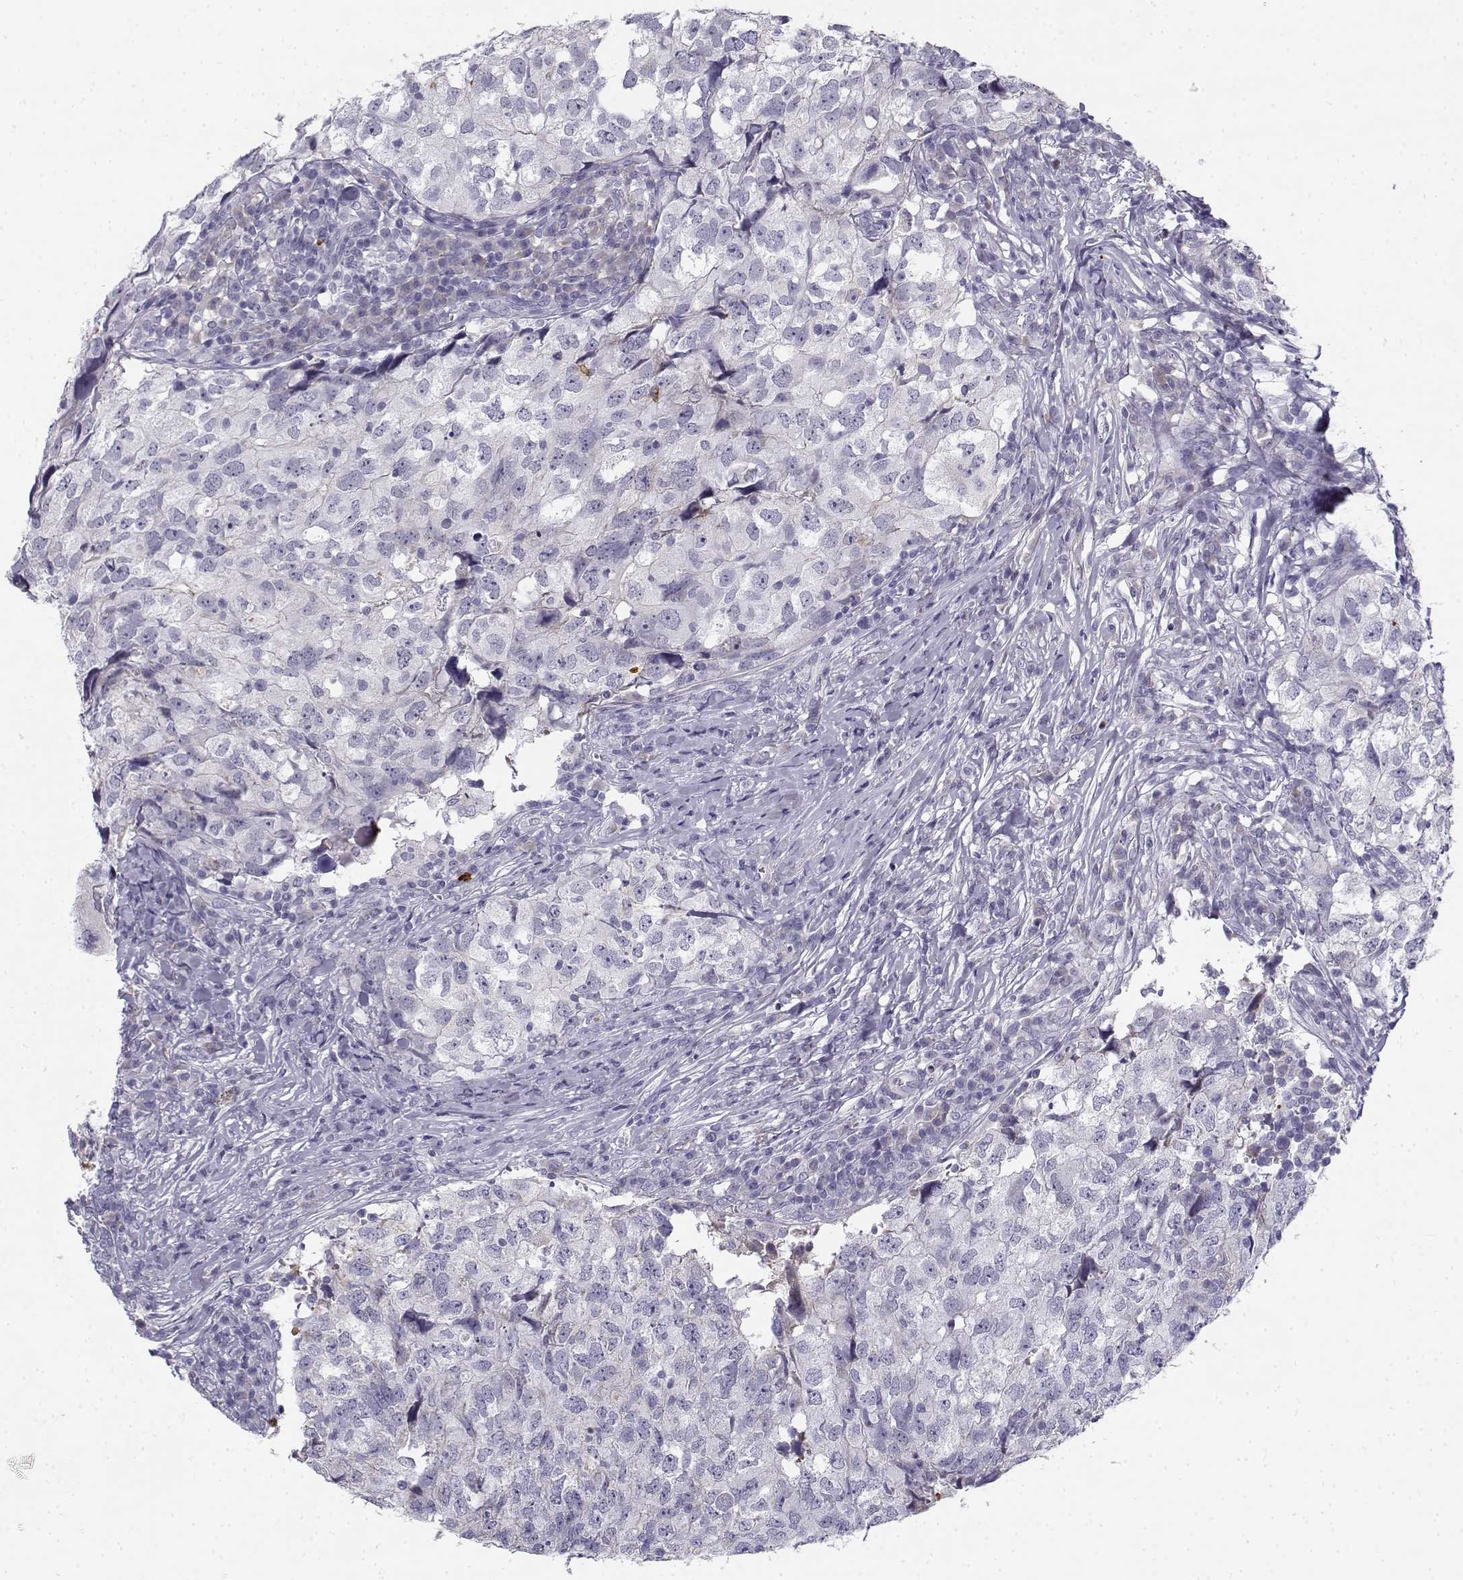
{"staining": {"intensity": "negative", "quantity": "none", "location": "none"}, "tissue": "breast cancer", "cell_type": "Tumor cells", "image_type": "cancer", "snomed": [{"axis": "morphology", "description": "Duct carcinoma"}, {"axis": "topography", "description": "Breast"}], "caption": "A histopathology image of infiltrating ductal carcinoma (breast) stained for a protein demonstrates no brown staining in tumor cells. The staining was performed using DAB to visualize the protein expression in brown, while the nuclei were stained in blue with hematoxylin (Magnification: 20x).", "gene": "CREB3L3", "patient": {"sex": "female", "age": 30}}